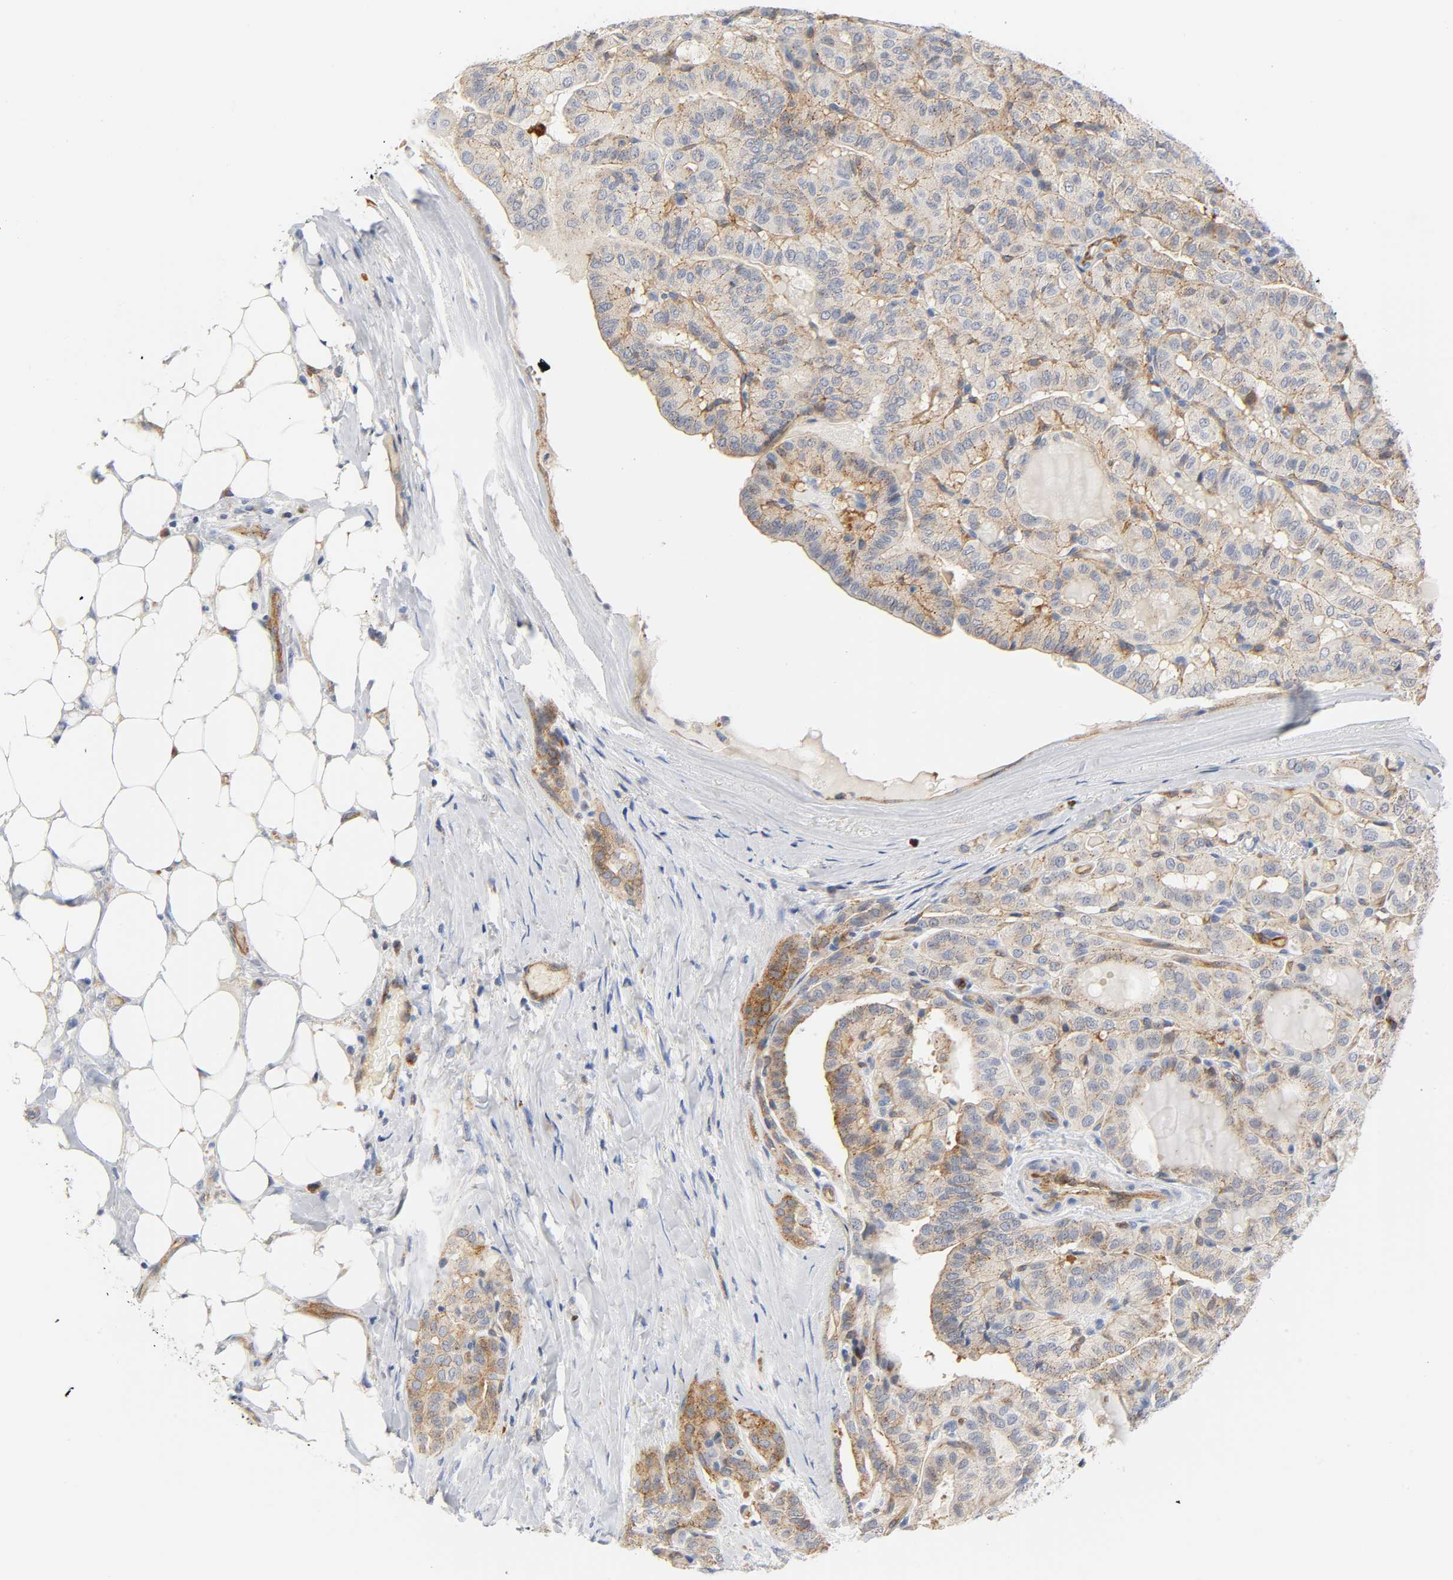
{"staining": {"intensity": "weak", "quantity": ">75%", "location": "cytoplasmic/membranous"}, "tissue": "thyroid cancer", "cell_type": "Tumor cells", "image_type": "cancer", "snomed": [{"axis": "morphology", "description": "Papillary adenocarcinoma, NOS"}, {"axis": "topography", "description": "Thyroid gland"}], "caption": "The immunohistochemical stain shows weak cytoplasmic/membranous staining in tumor cells of papillary adenocarcinoma (thyroid) tissue.", "gene": "CD2AP", "patient": {"sex": "male", "age": 77}}